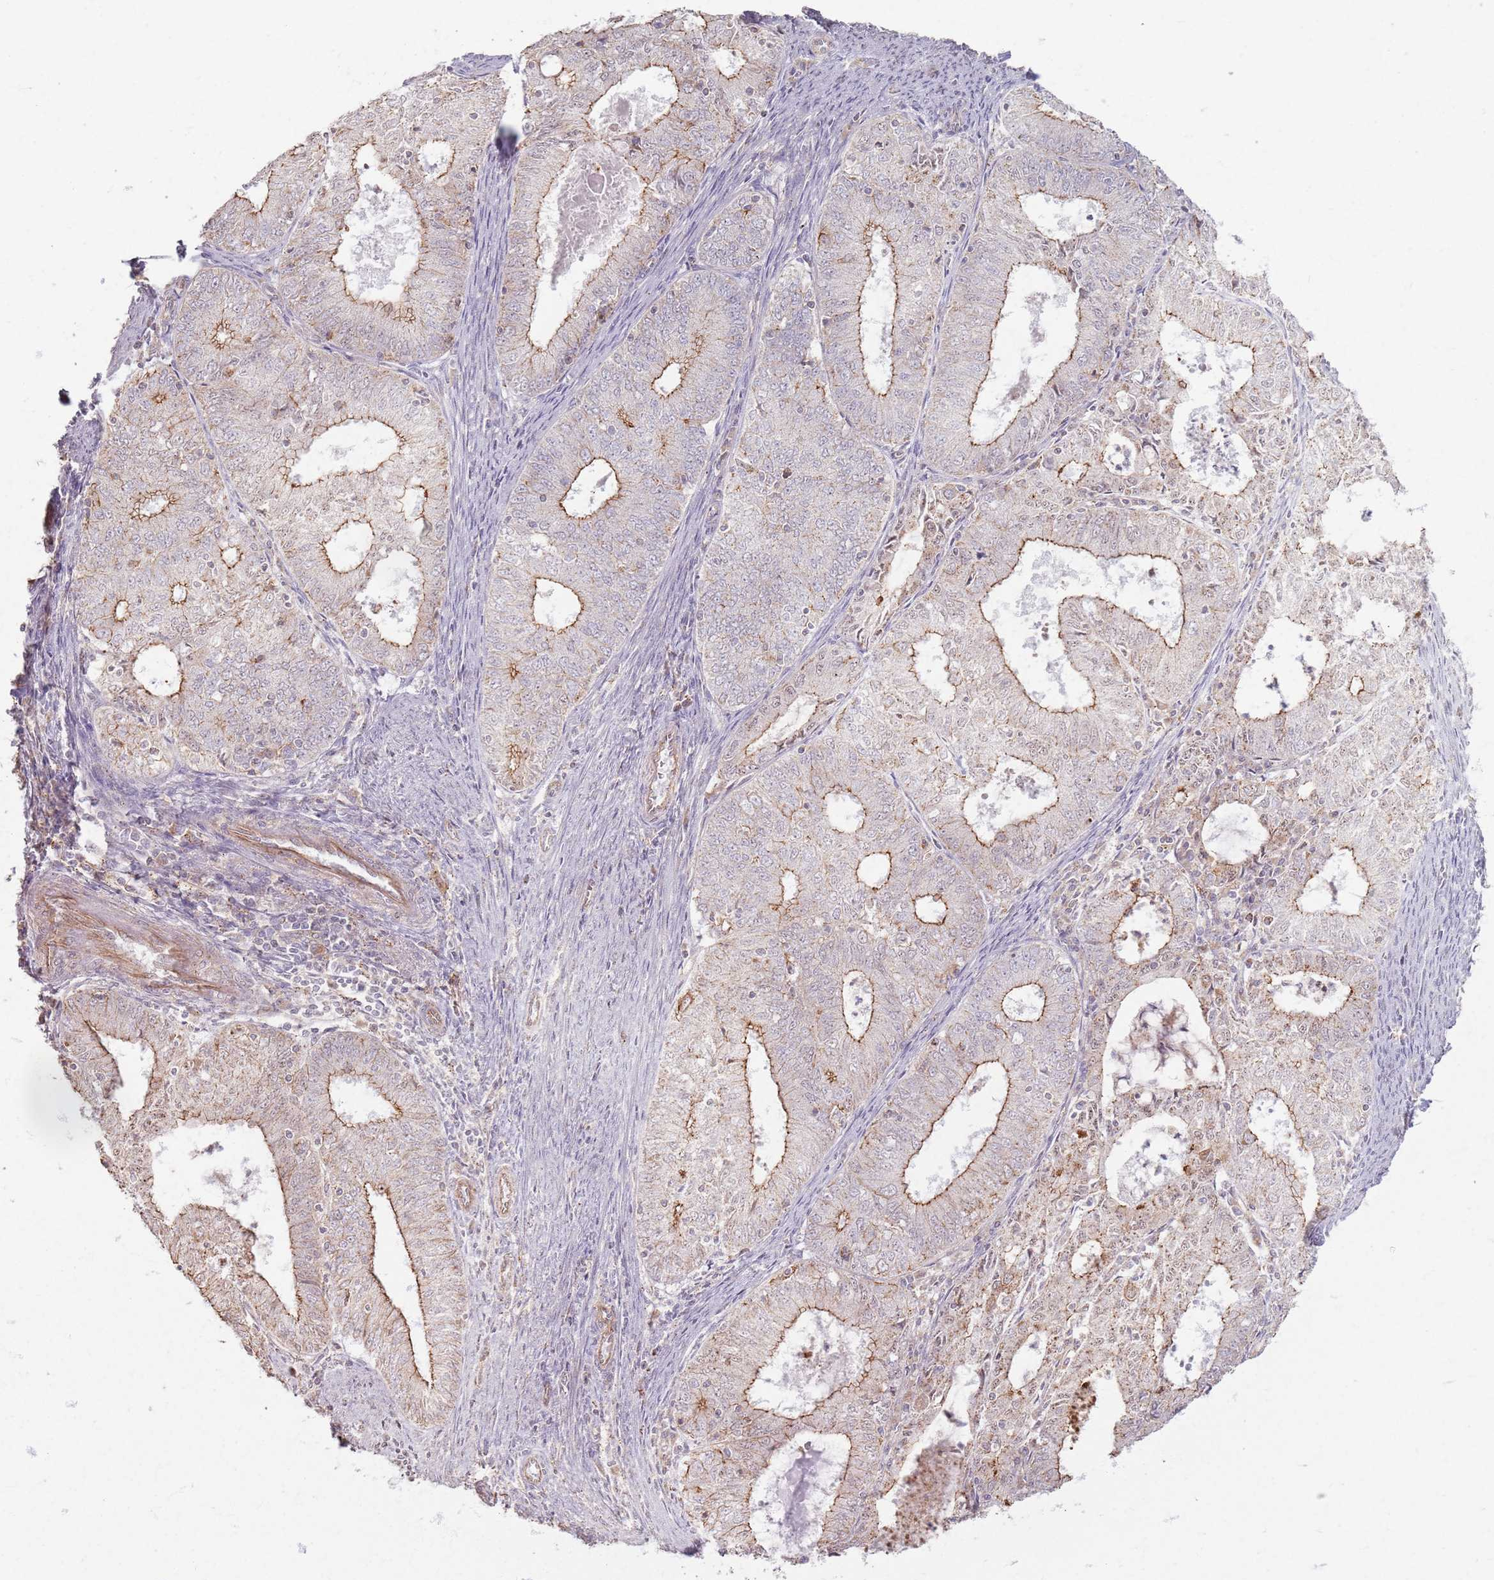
{"staining": {"intensity": "moderate", "quantity": "<25%", "location": "cytoplasmic/membranous"}, "tissue": "endometrial cancer", "cell_type": "Tumor cells", "image_type": "cancer", "snomed": [{"axis": "morphology", "description": "Adenocarcinoma, NOS"}, {"axis": "topography", "description": "Endometrium"}], "caption": "A brown stain shows moderate cytoplasmic/membranous staining of a protein in human adenocarcinoma (endometrial) tumor cells.", "gene": "KCNA5", "patient": {"sex": "female", "age": 57}}